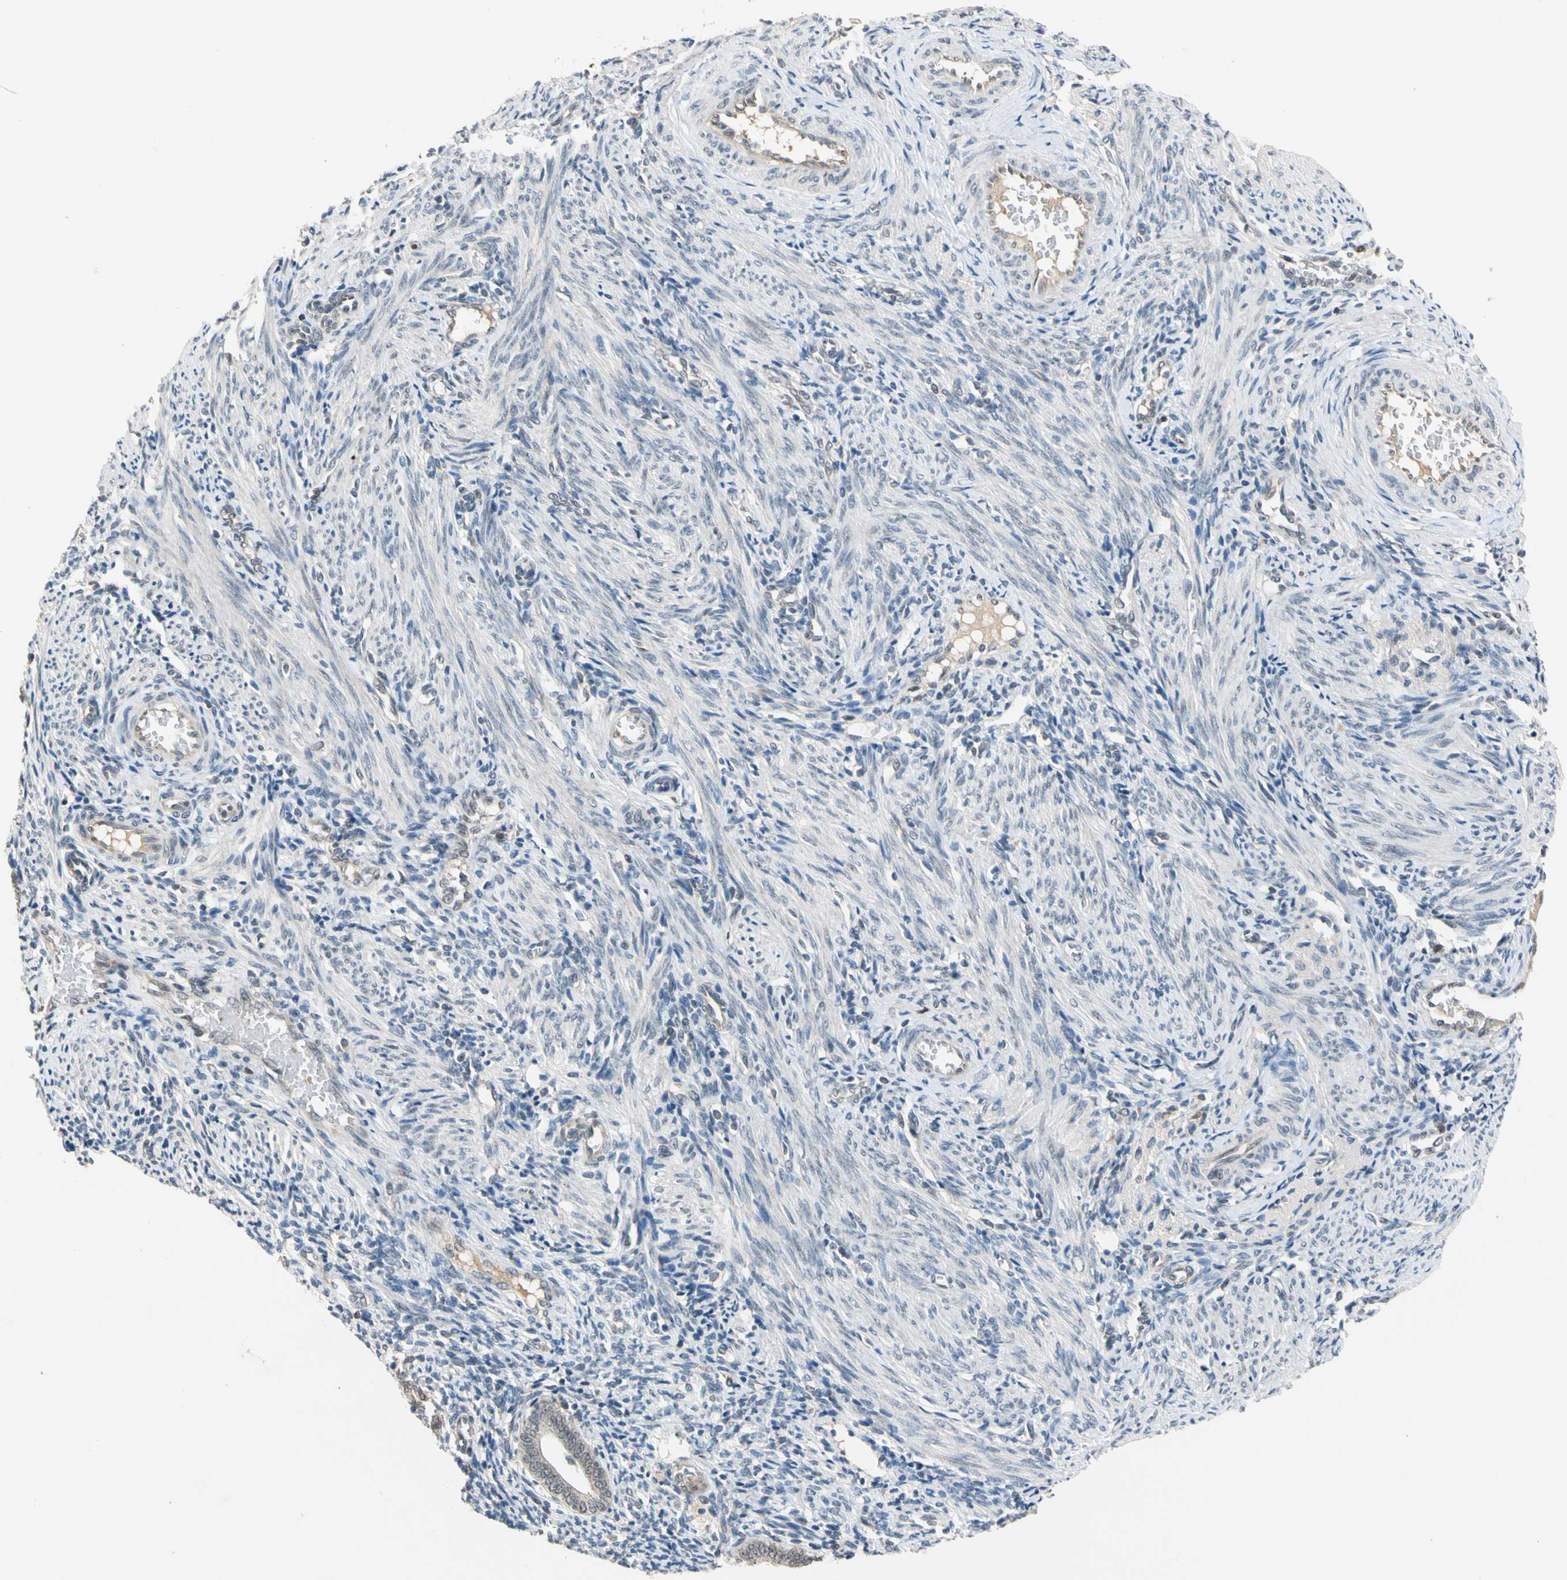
{"staining": {"intensity": "negative", "quantity": "none", "location": "none"}, "tissue": "endometrium", "cell_type": "Cells in endometrial stroma", "image_type": "normal", "snomed": [{"axis": "morphology", "description": "Normal tissue, NOS"}, {"axis": "topography", "description": "Uterus"}, {"axis": "topography", "description": "Endometrium"}], "caption": "Endometrium stained for a protein using immunohistochemistry demonstrates no positivity cells in endometrial stroma.", "gene": "RIOX2", "patient": {"sex": "female", "age": 33}}